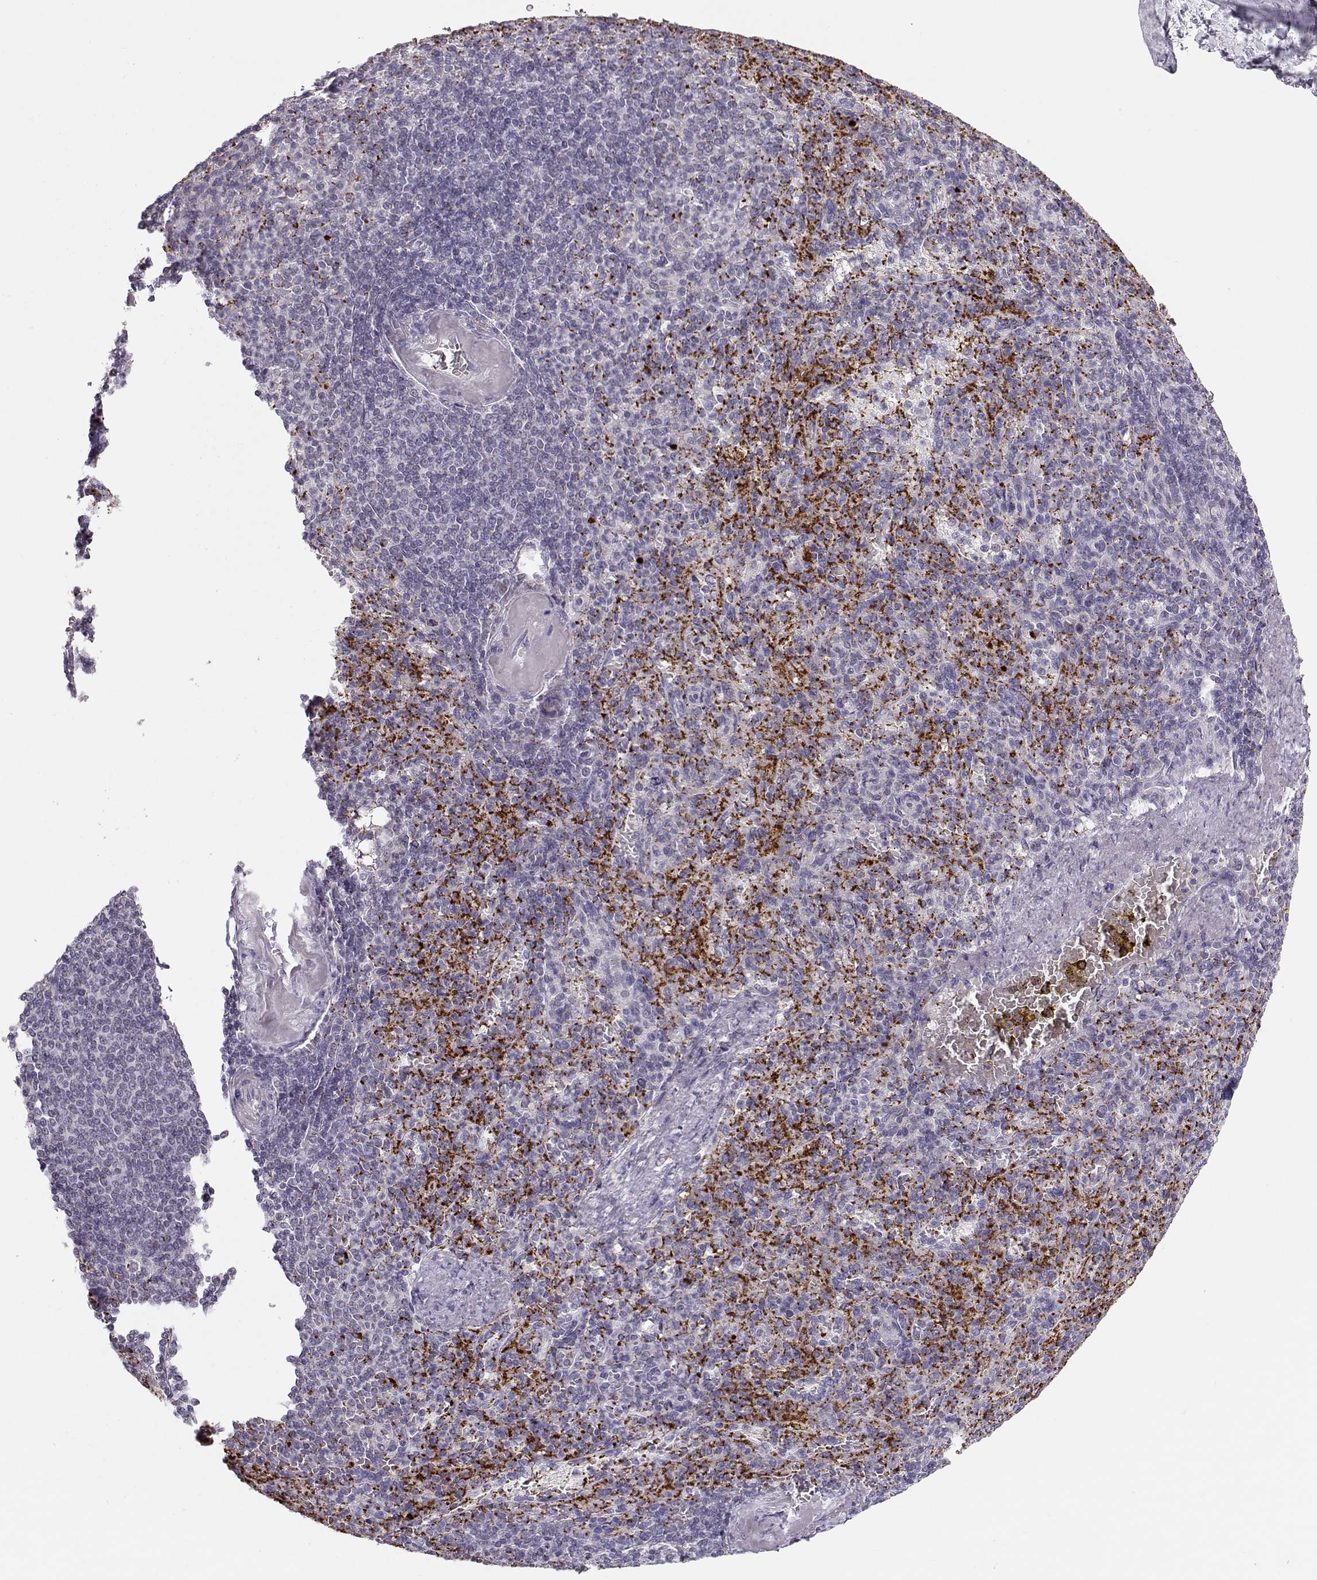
{"staining": {"intensity": "strong", "quantity": "25%-75%", "location": "cytoplasmic/membranous"}, "tissue": "spleen", "cell_type": "Cells in red pulp", "image_type": "normal", "snomed": [{"axis": "morphology", "description": "Normal tissue, NOS"}, {"axis": "topography", "description": "Spleen"}], "caption": "A histopathology image of spleen stained for a protein exhibits strong cytoplasmic/membranous brown staining in cells in red pulp. The staining was performed using DAB (3,3'-diaminobenzidine) to visualize the protein expression in brown, while the nuclei were stained in blue with hematoxylin (Magnification: 20x).", "gene": "KLF17", "patient": {"sex": "female", "age": 74}}